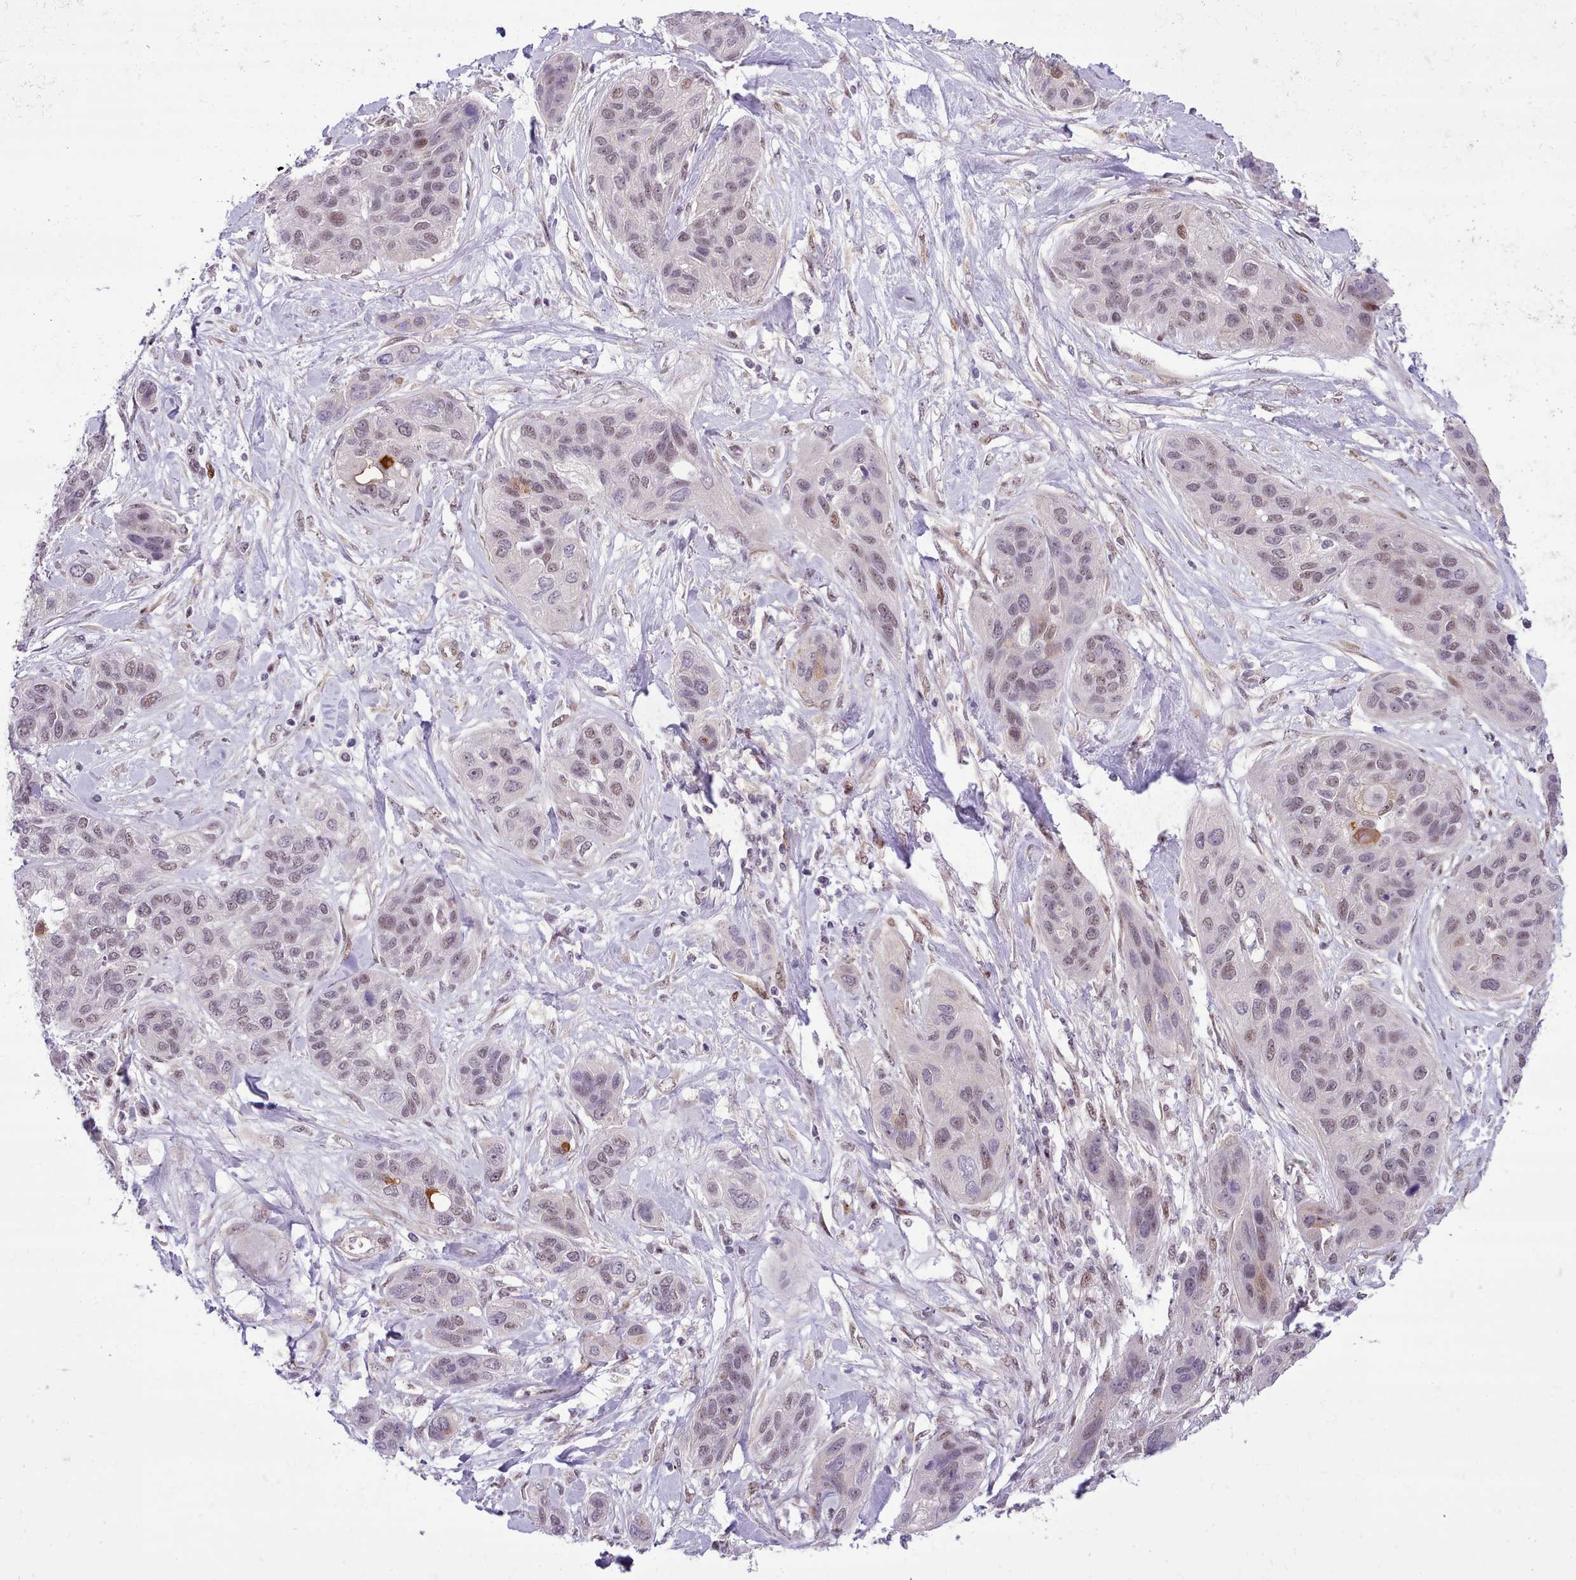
{"staining": {"intensity": "weak", "quantity": "25%-75%", "location": "nuclear"}, "tissue": "lung cancer", "cell_type": "Tumor cells", "image_type": "cancer", "snomed": [{"axis": "morphology", "description": "Squamous cell carcinoma, NOS"}, {"axis": "topography", "description": "Lung"}], "caption": "Squamous cell carcinoma (lung) was stained to show a protein in brown. There is low levels of weak nuclear staining in about 25%-75% of tumor cells.", "gene": "HOXB7", "patient": {"sex": "female", "age": 70}}